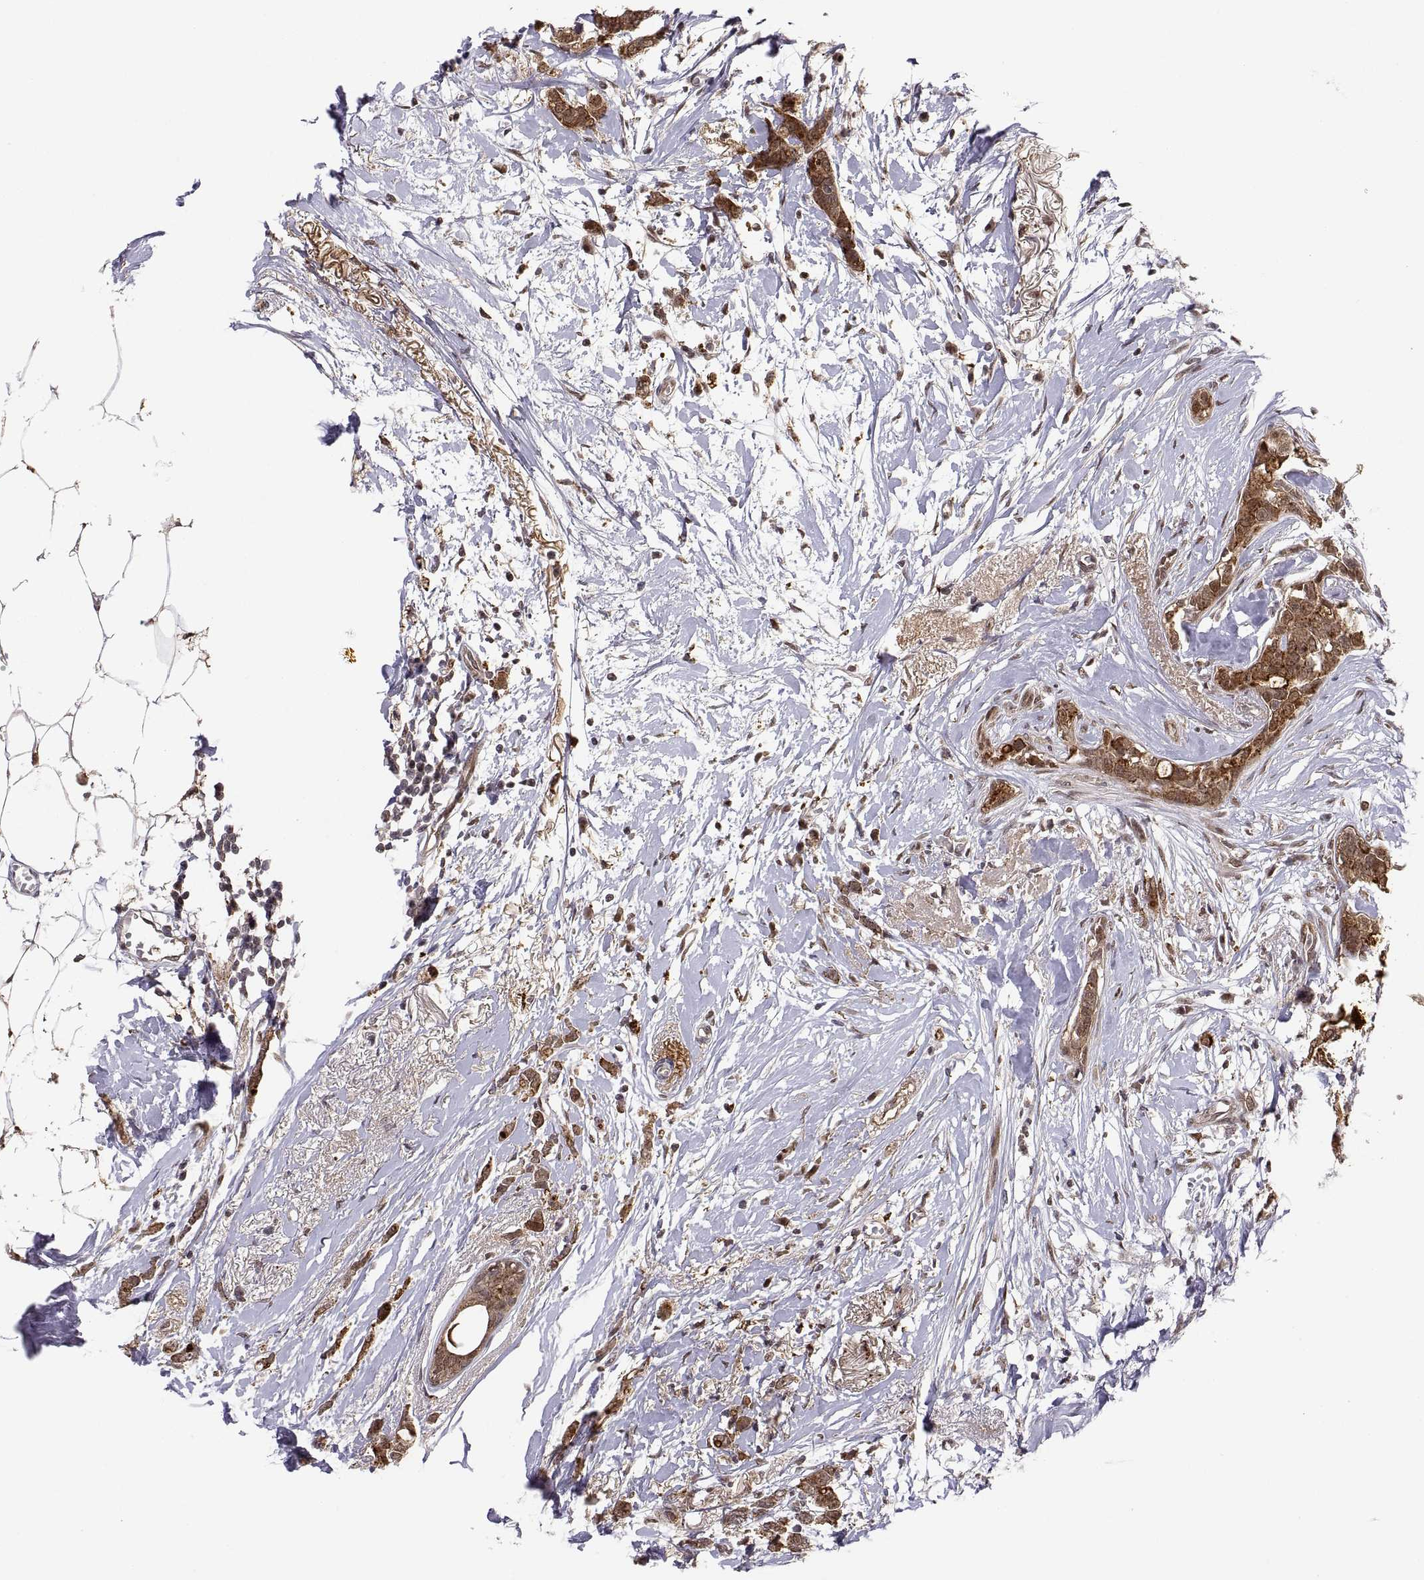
{"staining": {"intensity": "strong", "quantity": ">75%", "location": "cytoplasmic/membranous,nuclear"}, "tissue": "breast cancer", "cell_type": "Tumor cells", "image_type": "cancer", "snomed": [{"axis": "morphology", "description": "Duct carcinoma"}, {"axis": "topography", "description": "Breast"}], "caption": "Immunohistochemistry (IHC) micrograph of neoplastic tissue: human breast cancer stained using immunohistochemistry (IHC) exhibits high levels of strong protein expression localized specifically in the cytoplasmic/membranous and nuclear of tumor cells, appearing as a cytoplasmic/membranous and nuclear brown color.", "gene": "PSMC2", "patient": {"sex": "female", "age": 40}}